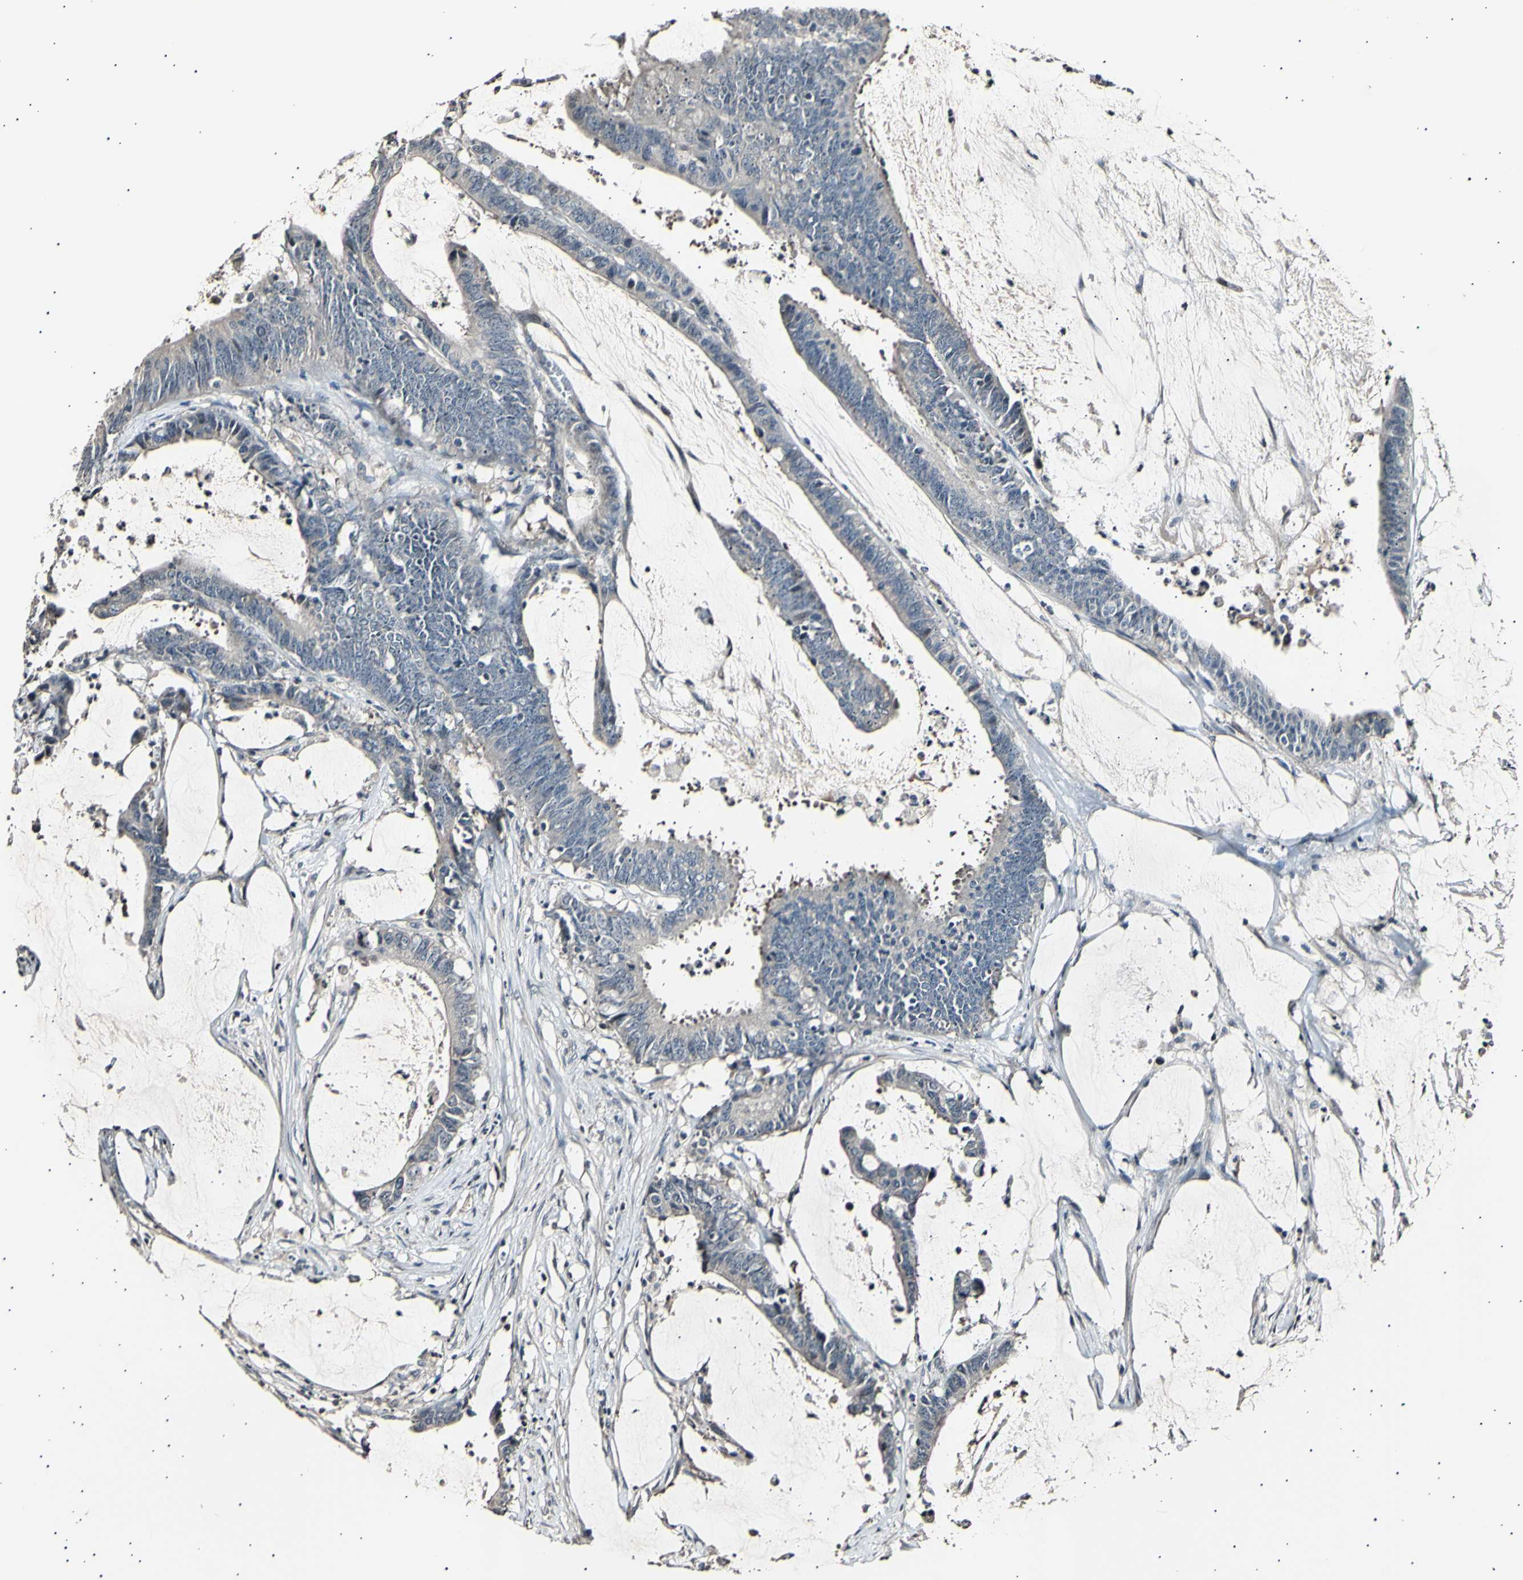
{"staining": {"intensity": "negative", "quantity": "none", "location": "none"}, "tissue": "colorectal cancer", "cell_type": "Tumor cells", "image_type": "cancer", "snomed": [{"axis": "morphology", "description": "Adenocarcinoma, NOS"}, {"axis": "topography", "description": "Rectum"}], "caption": "An immunohistochemistry image of adenocarcinoma (colorectal) is shown. There is no staining in tumor cells of adenocarcinoma (colorectal).", "gene": "AK1", "patient": {"sex": "female", "age": 66}}